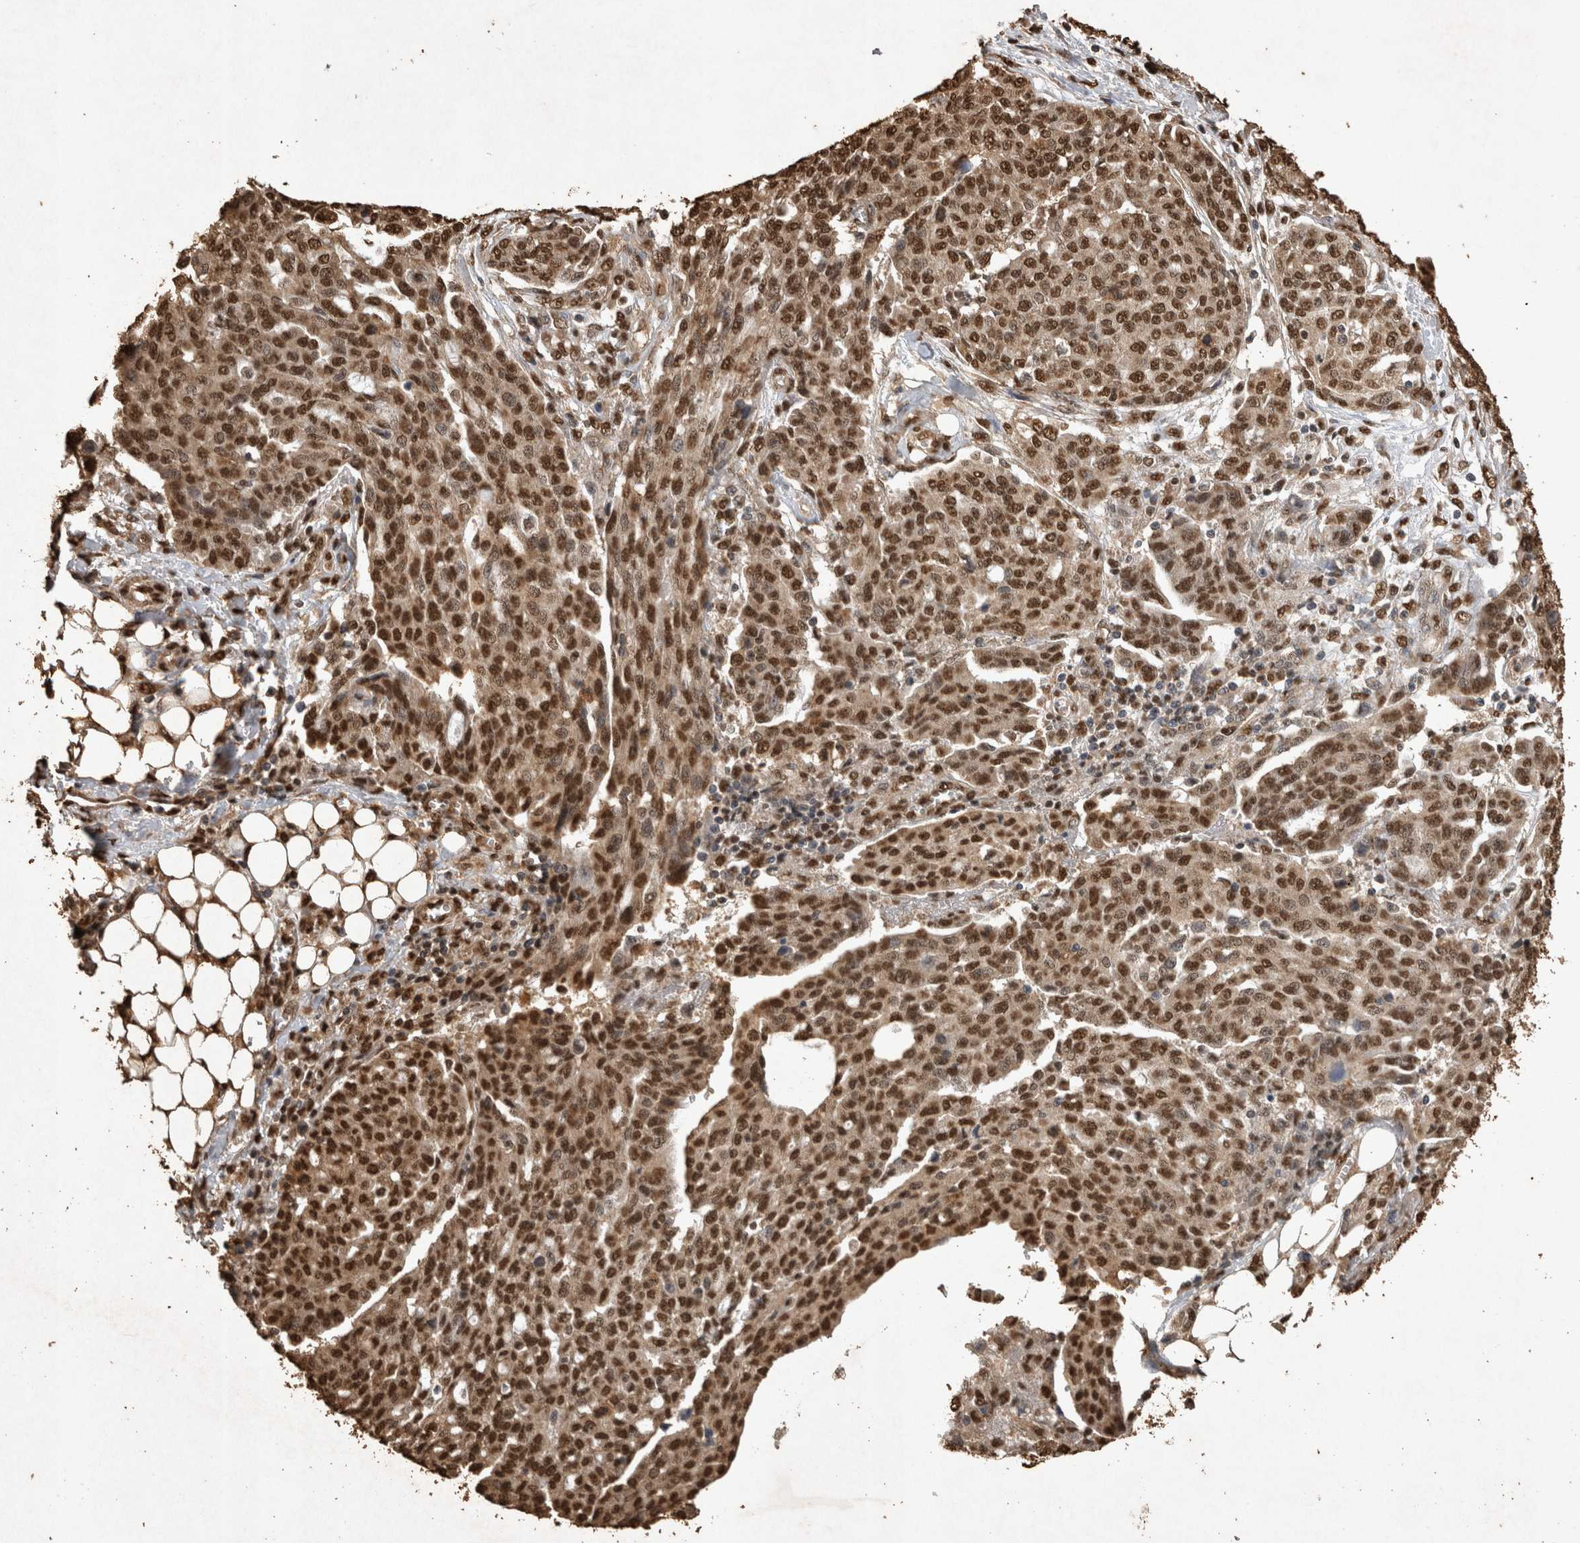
{"staining": {"intensity": "strong", "quantity": "25%-75%", "location": "cytoplasmic/membranous,nuclear"}, "tissue": "ovarian cancer", "cell_type": "Tumor cells", "image_type": "cancer", "snomed": [{"axis": "morphology", "description": "Cystadenocarcinoma, serous, NOS"}, {"axis": "topography", "description": "Soft tissue"}, {"axis": "topography", "description": "Ovary"}], "caption": "Protein staining demonstrates strong cytoplasmic/membranous and nuclear staining in about 25%-75% of tumor cells in ovarian serous cystadenocarcinoma.", "gene": "OAS2", "patient": {"sex": "female", "age": 57}}